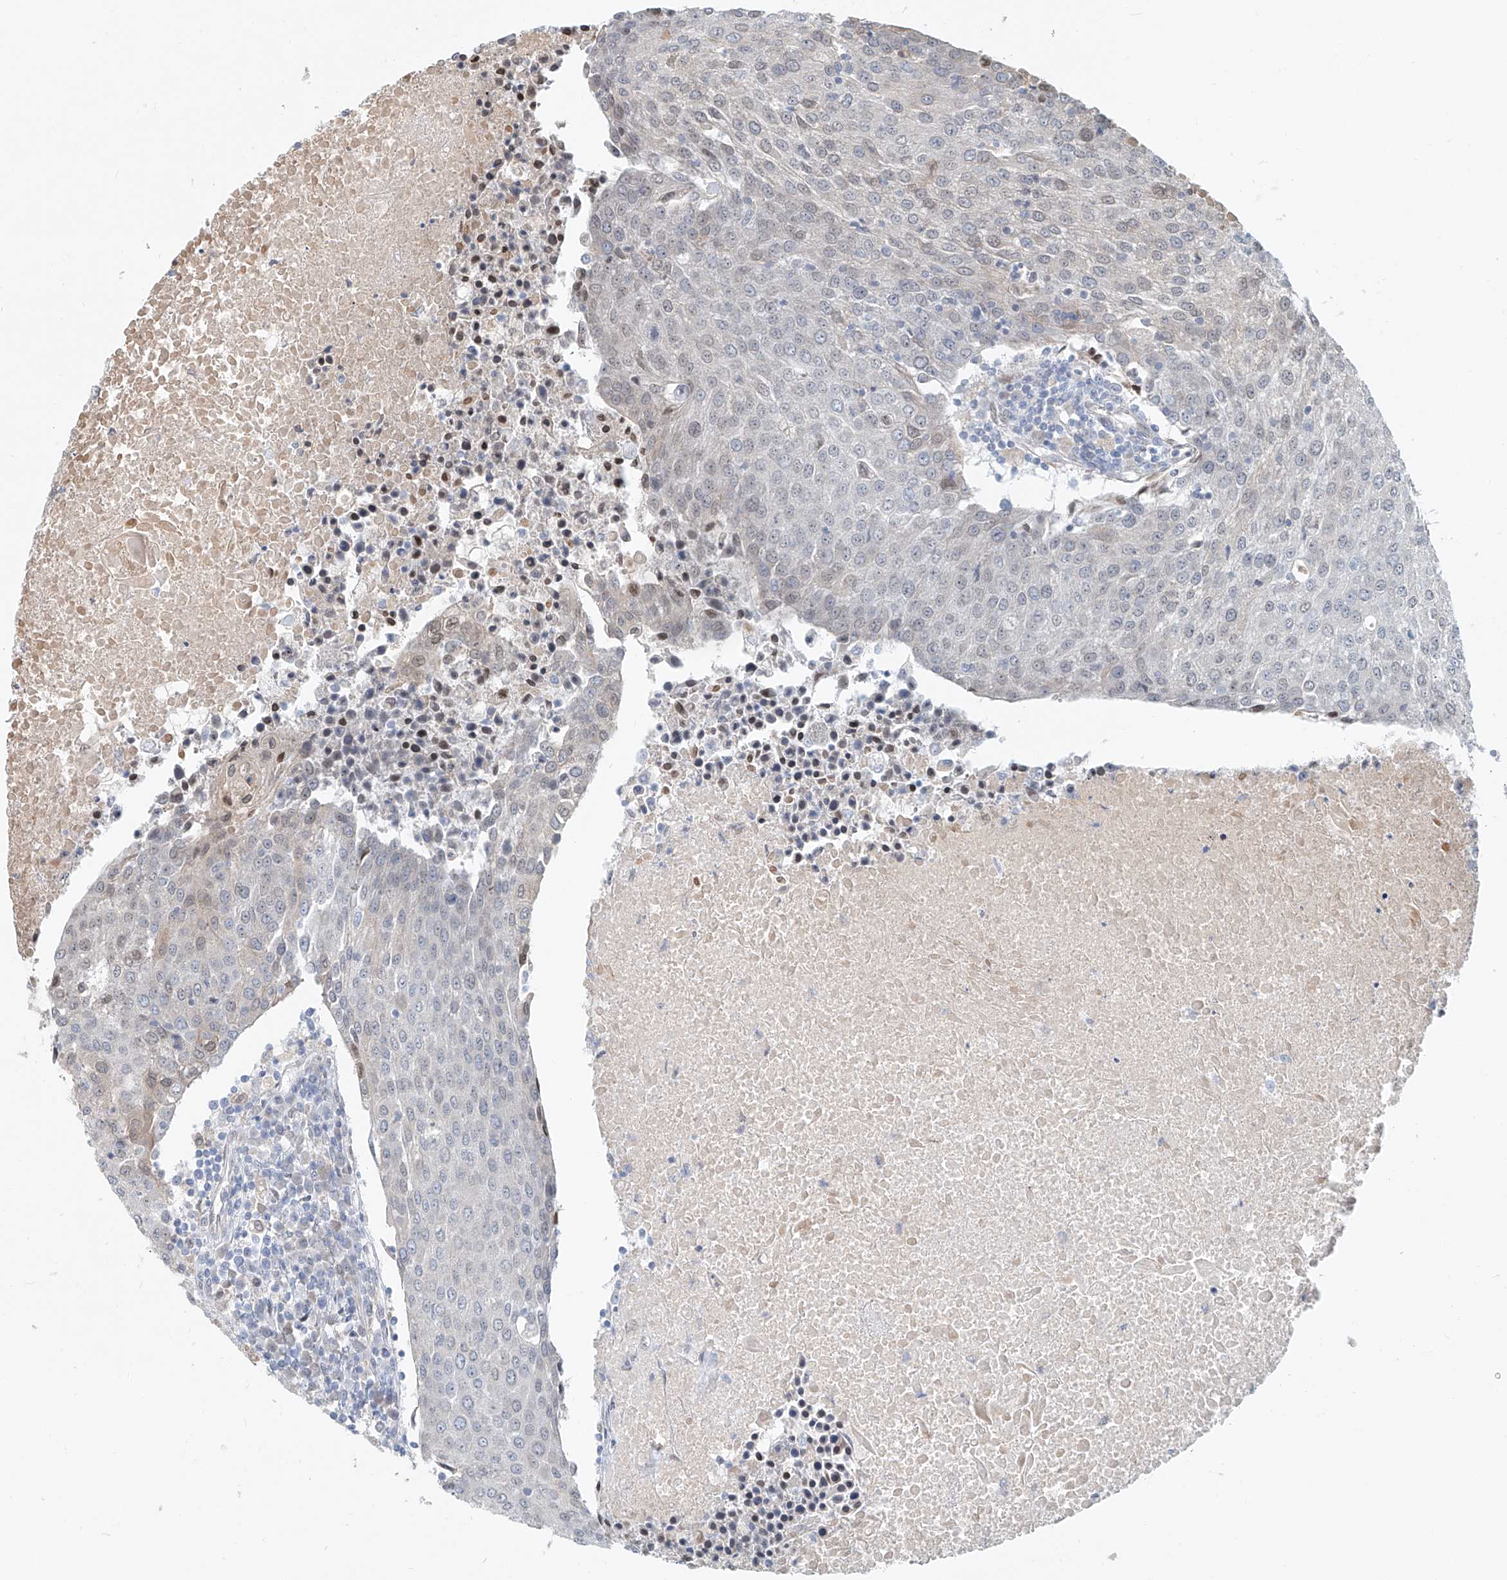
{"staining": {"intensity": "negative", "quantity": "none", "location": "none"}, "tissue": "urothelial cancer", "cell_type": "Tumor cells", "image_type": "cancer", "snomed": [{"axis": "morphology", "description": "Urothelial carcinoma, High grade"}, {"axis": "topography", "description": "Urinary bladder"}], "caption": "This is an immunohistochemistry image of urothelial cancer. There is no expression in tumor cells.", "gene": "SASH1", "patient": {"sex": "female", "age": 85}}